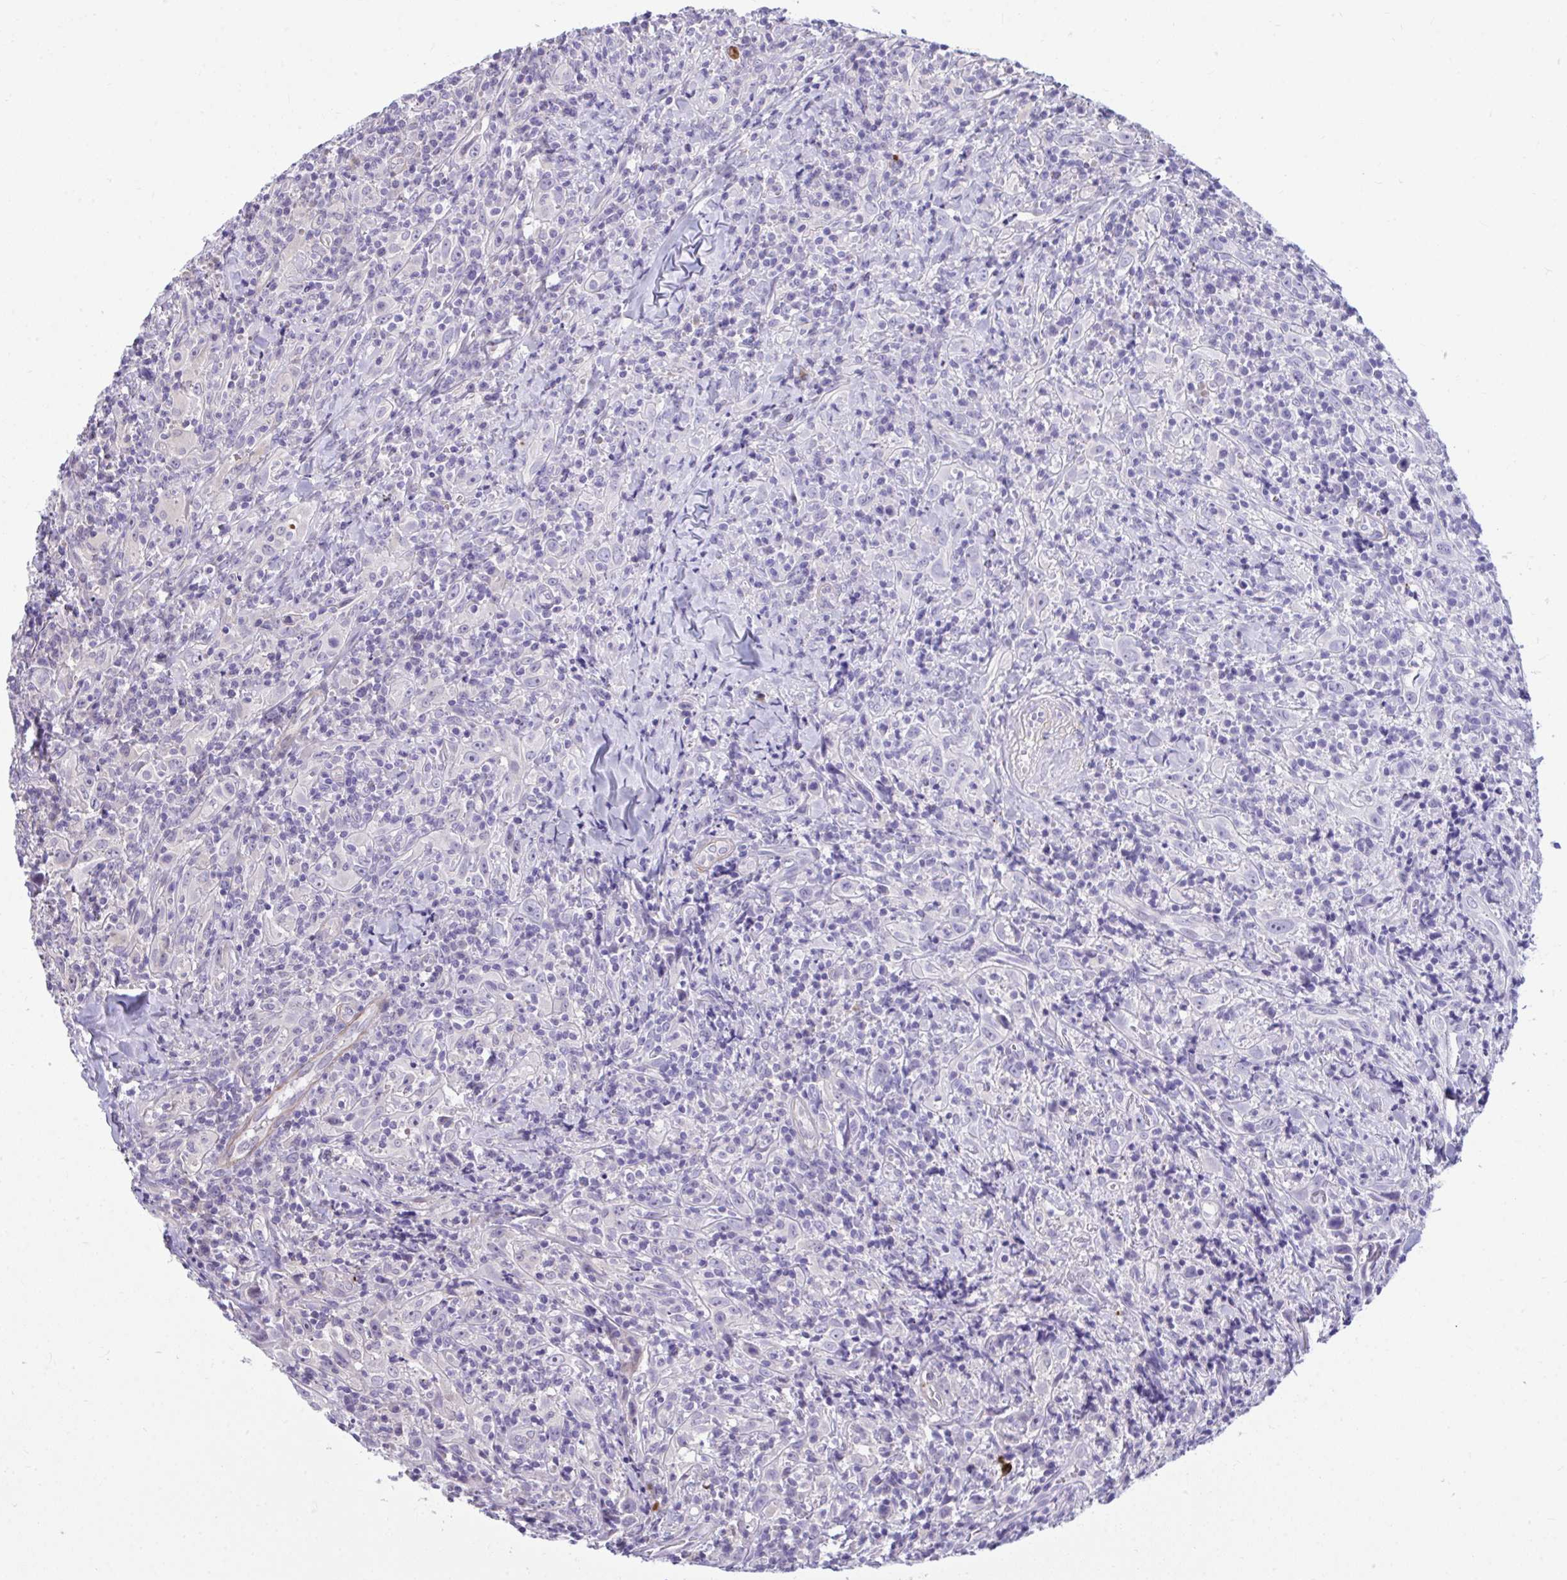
{"staining": {"intensity": "negative", "quantity": "none", "location": "none"}, "tissue": "head and neck cancer", "cell_type": "Tumor cells", "image_type": "cancer", "snomed": [{"axis": "morphology", "description": "Squamous cell carcinoma, NOS"}, {"axis": "topography", "description": "Head-Neck"}], "caption": "Immunohistochemical staining of head and neck squamous cell carcinoma demonstrates no significant expression in tumor cells.", "gene": "HMBOX1", "patient": {"sex": "female", "age": 95}}